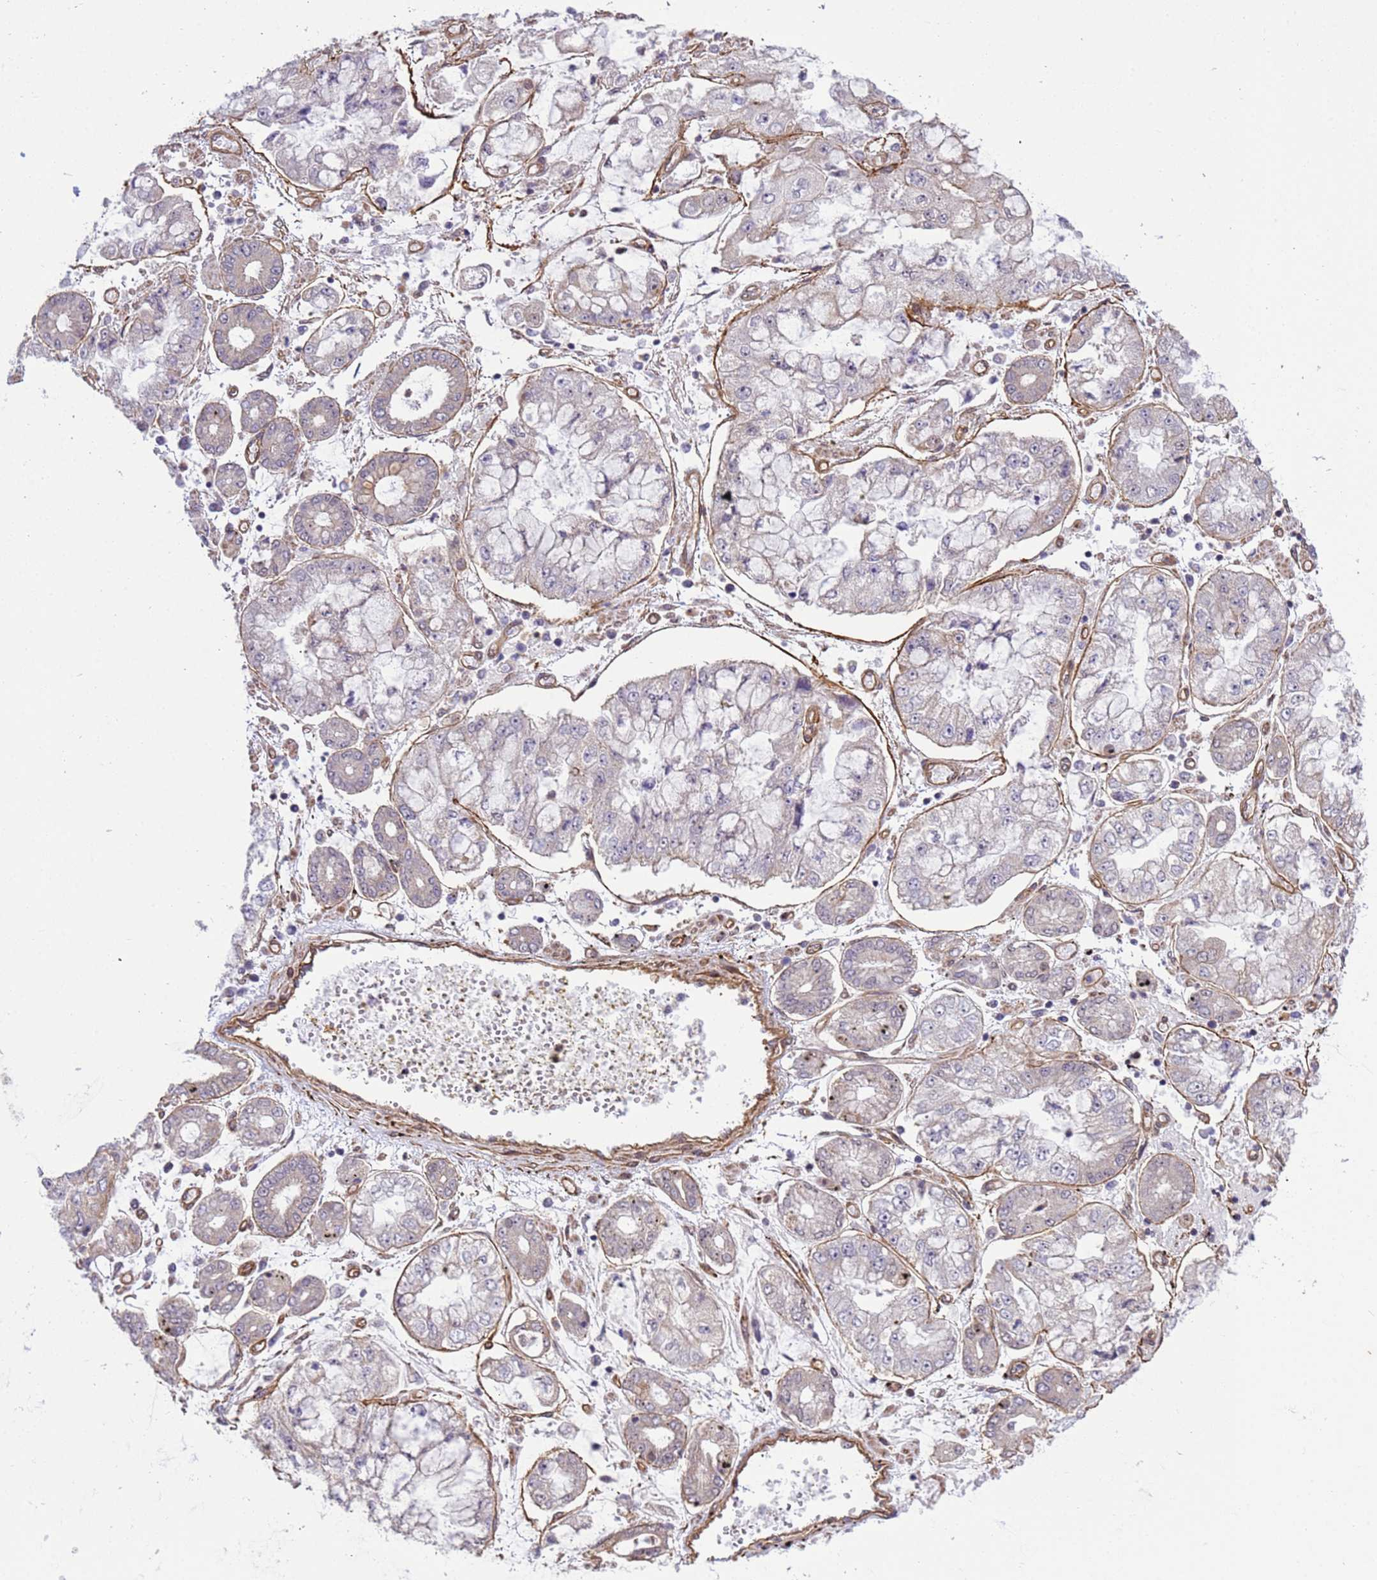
{"staining": {"intensity": "negative", "quantity": "none", "location": "none"}, "tissue": "stomach cancer", "cell_type": "Tumor cells", "image_type": "cancer", "snomed": [{"axis": "morphology", "description": "Adenocarcinoma, NOS"}, {"axis": "topography", "description": "Stomach"}], "caption": "Immunohistochemistry histopathology image of neoplastic tissue: stomach adenocarcinoma stained with DAB exhibits no significant protein staining in tumor cells.", "gene": "ITGB4", "patient": {"sex": "male", "age": 76}}